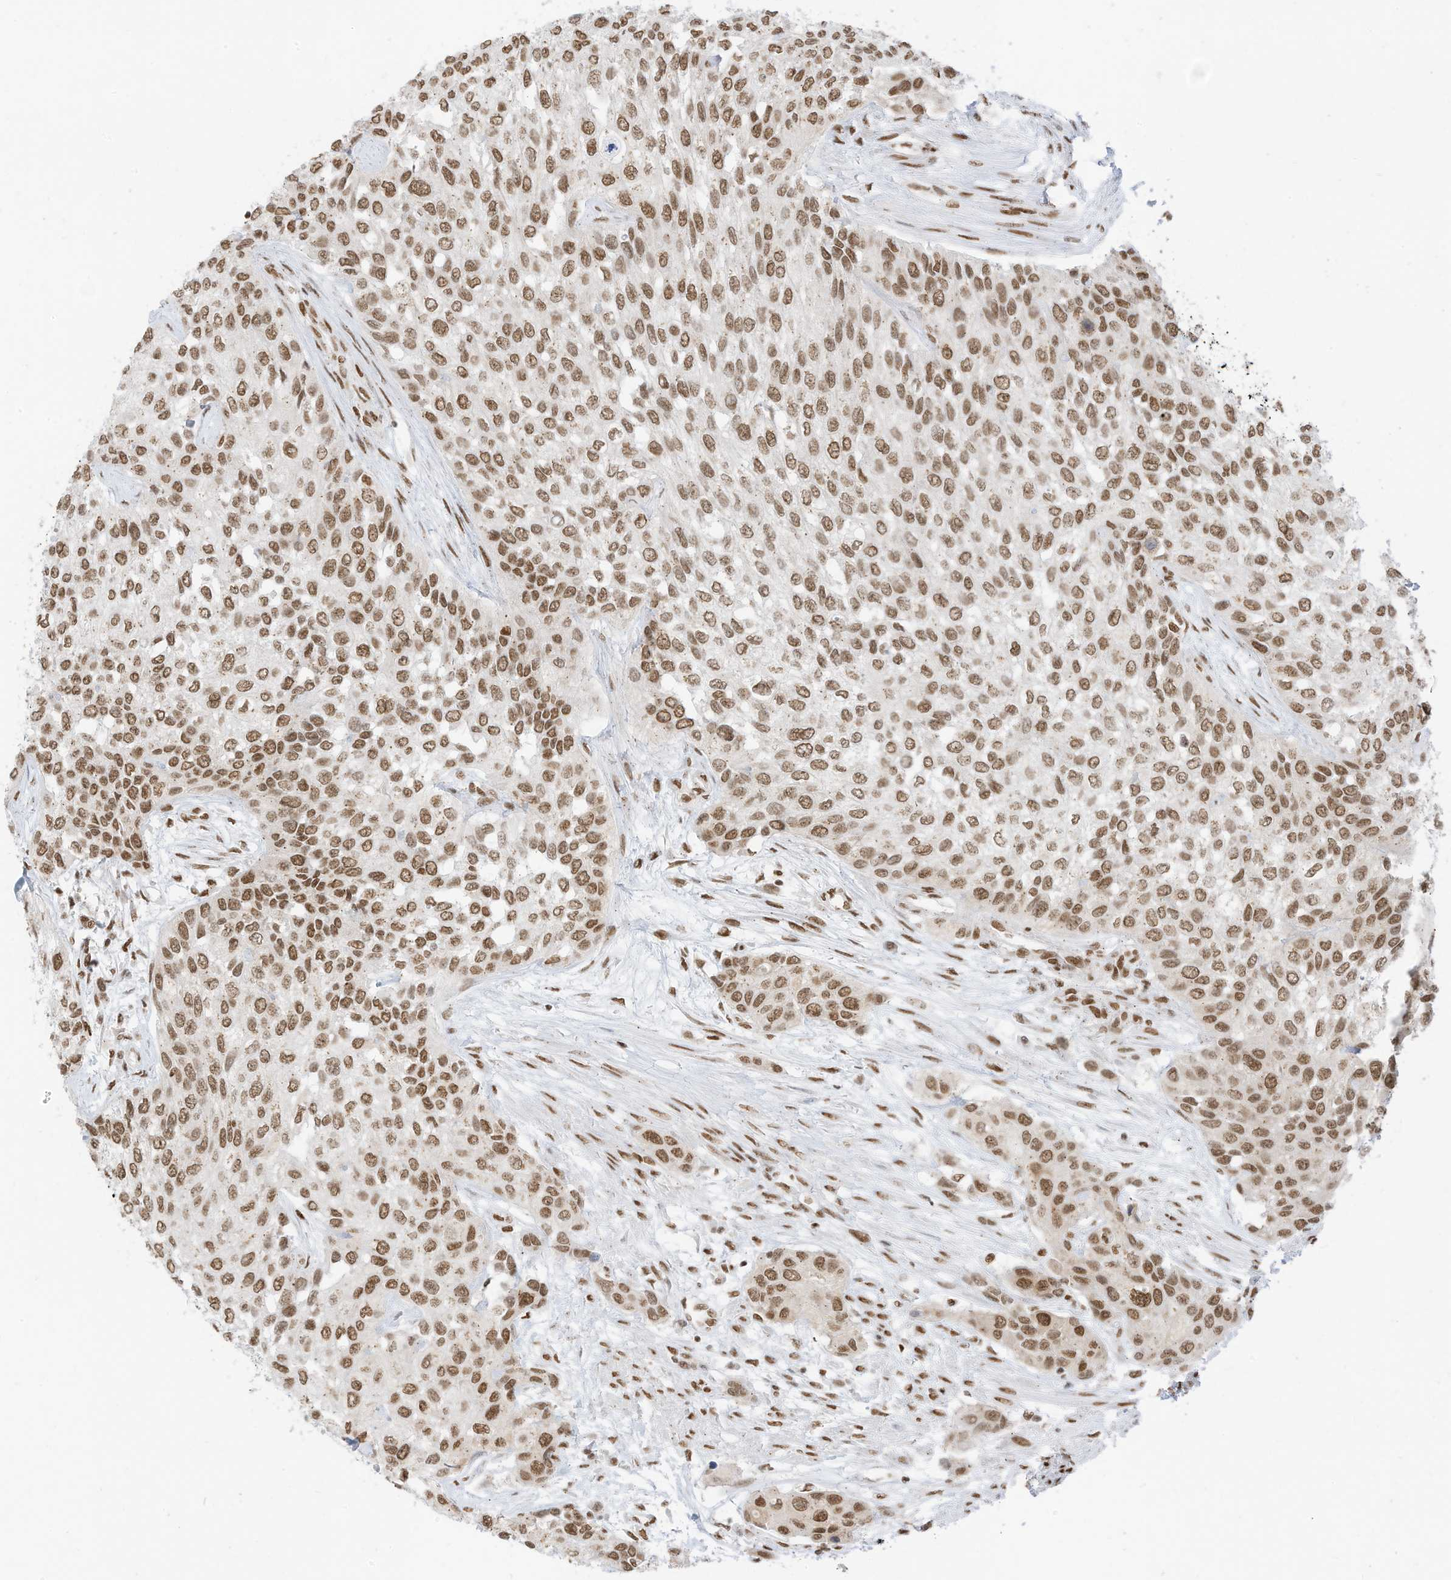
{"staining": {"intensity": "moderate", "quantity": ">75%", "location": "nuclear"}, "tissue": "urothelial cancer", "cell_type": "Tumor cells", "image_type": "cancer", "snomed": [{"axis": "morphology", "description": "Normal tissue, NOS"}, {"axis": "morphology", "description": "Urothelial carcinoma, High grade"}, {"axis": "topography", "description": "Vascular tissue"}, {"axis": "topography", "description": "Urinary bladder"}], "caption": "Protein expression analysis of human urothelial carcinoma (high-grade) reveals moderate nuclear expression in about >75% of tumor cells. The staining was performed using DAB, with brown indicating positive protein expression. Nuclei are stained blue with hematoxylin.", "gene": "SMARCA2", "patient": {"sex": "female", "age": 56}}